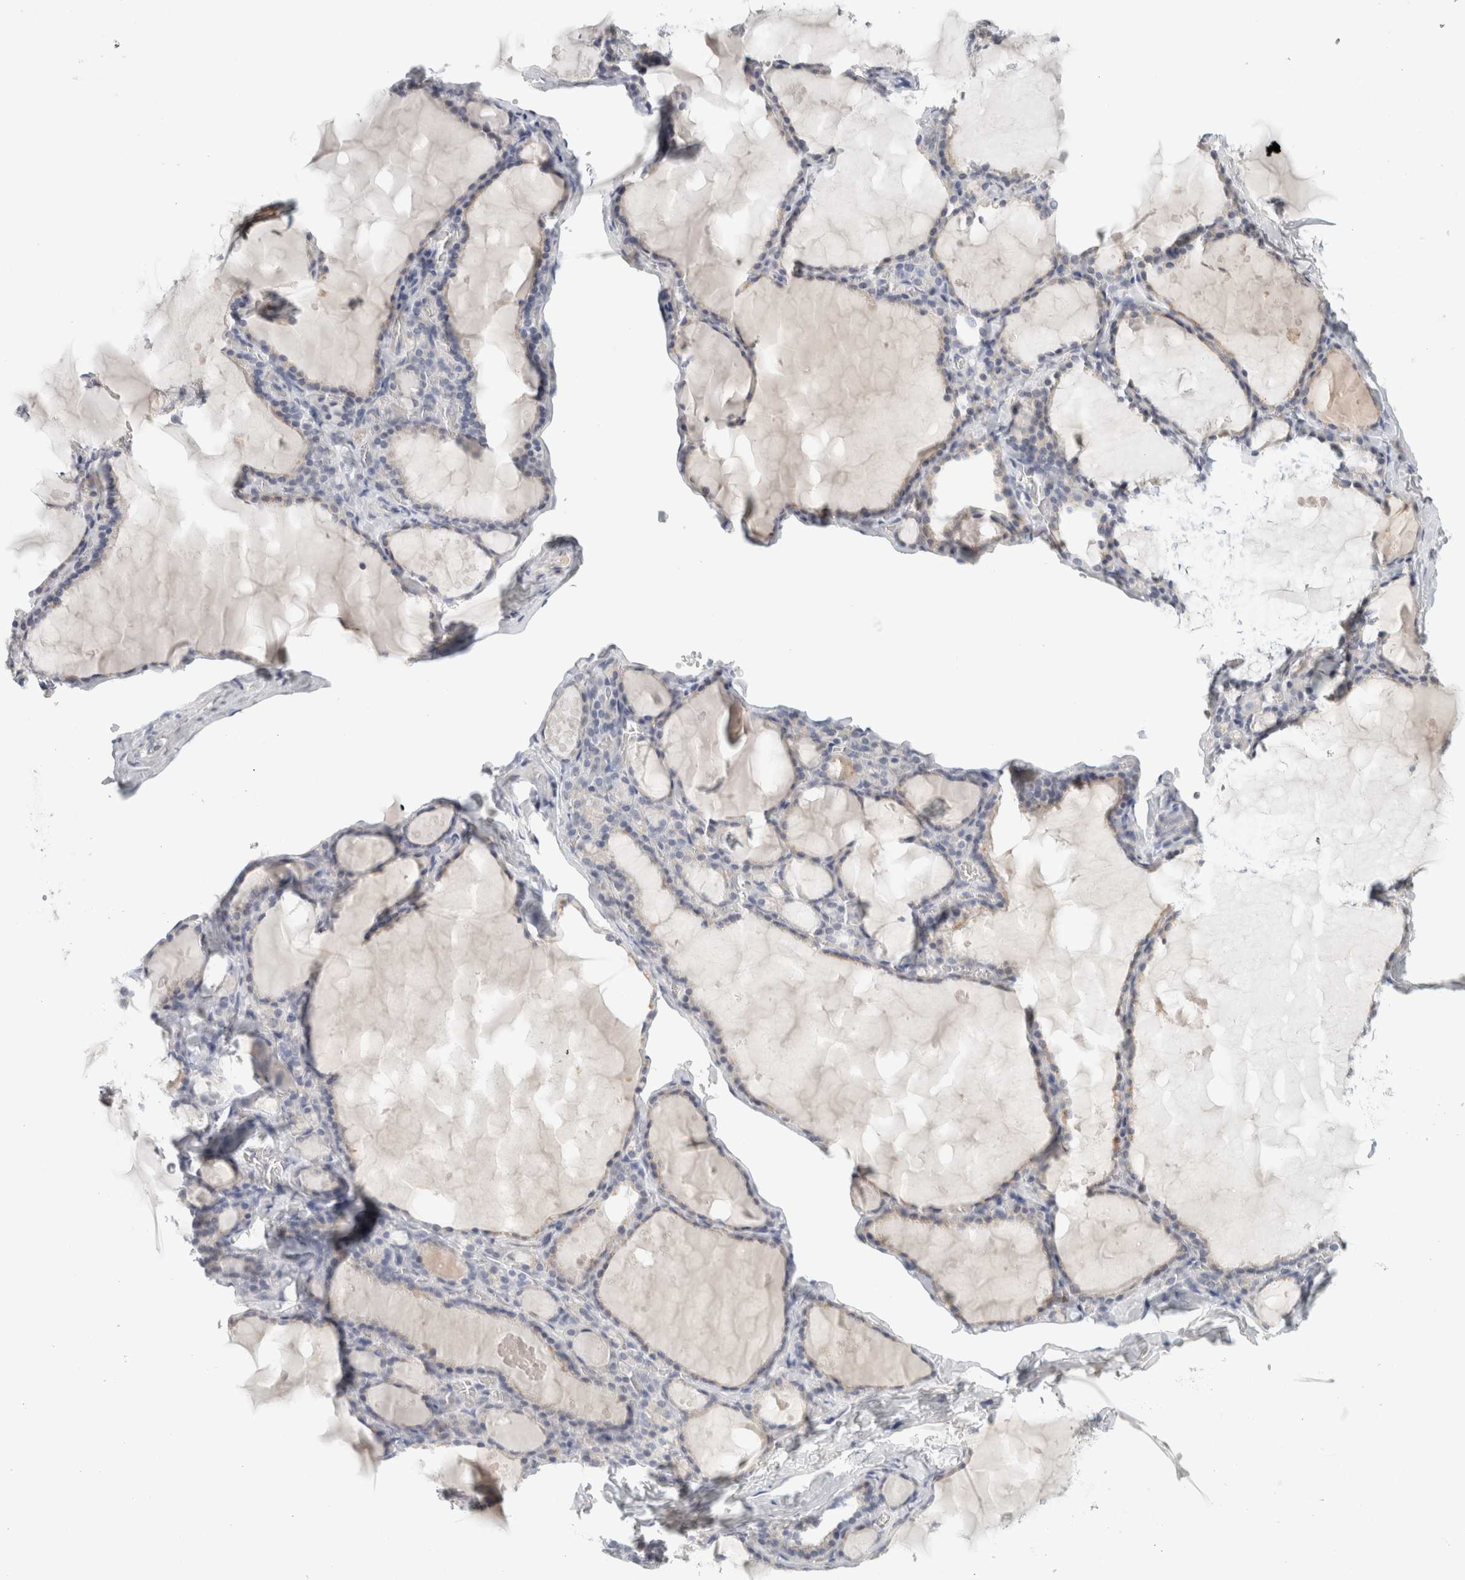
{"staining": {"intensity": "negative", "quantity": "none", "location": "none"}, "tissue": "thyroid gland", "cell_type": "Glandular cells", "image_type": "normal", "snomed": [{"axis": "morphology", "description": "Normal tissue, NOS"}, {"axis": "topography", "description": "Thyroid gland"}], "caption": "Thyroid gland was stained to show a protein in brown. There is no significant expression in glandular cells. Brightfield microscopy of immunohistochemistry (IHC) stained with DAB (brown) and hematoxylin (blue), captured at high magnification.", "gene": "STK31", "patient": {"sex": "male", "age": 56}}